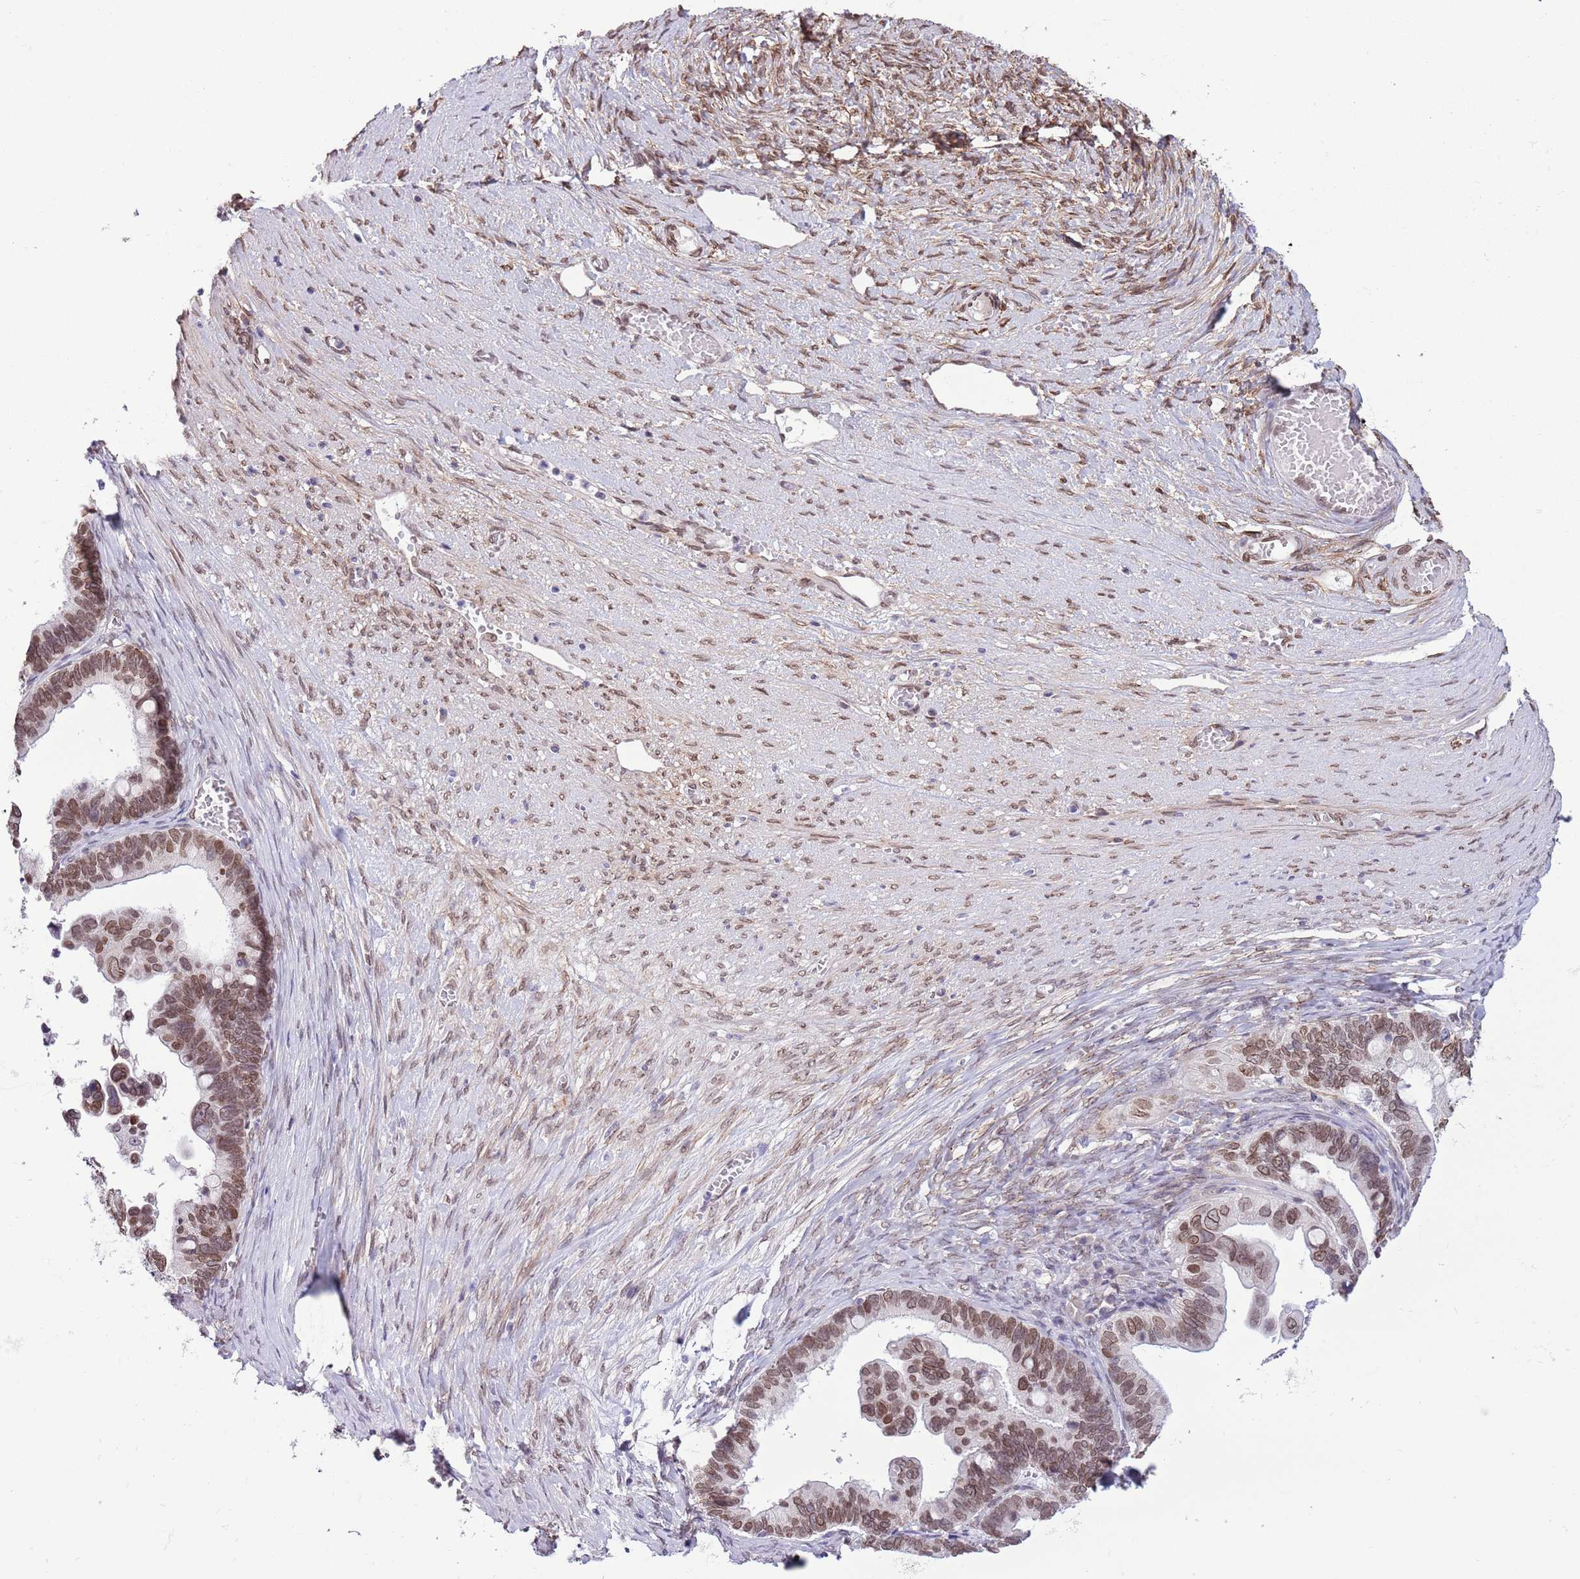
{"staining": {"intensity": "moderate", "quantity": ">75%", "location": "cytoplasmic/membranous,nuclear"}, "tissue": "ovarian cancer", "cell_type": "Tumor cells", "image_type": "cancer", "snomed": [{"axis": "morphology", "description": "Cystadenocarcinoma, serous, NOS"}, {"axis": "topography", "description": "Ovary"}], "caption": "Ovarian cancer stained with a protein marker reveals moderate staining in tumor cells.", "gene": "ZGLP1", "patient": {"sex": "female", "age": 56}}